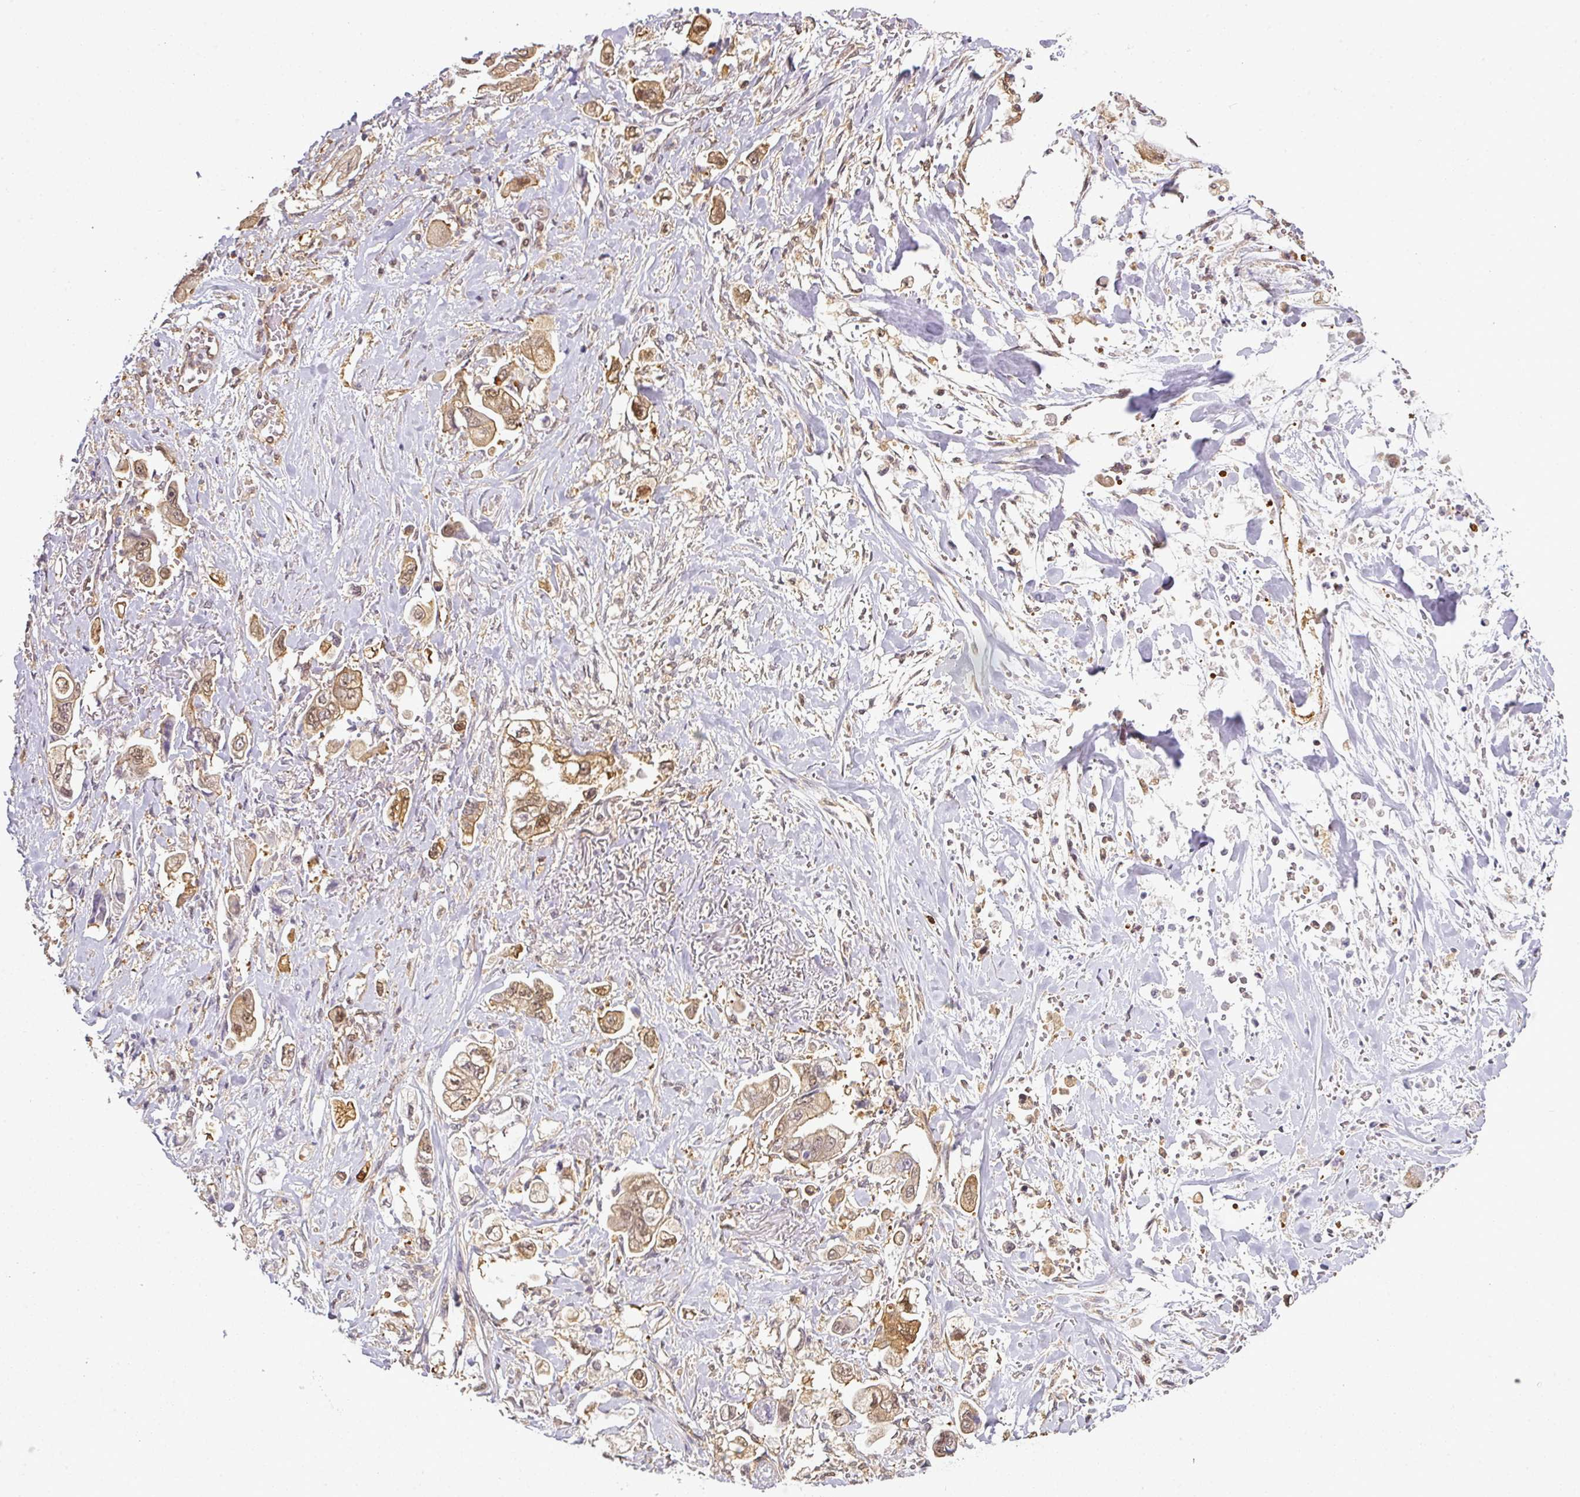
{"staining": {"intensity": "weak", "quantity": "25%-75%", "location": "cytoplasmic/membranous,nuclear"}, "tissue": "stomach cancer", "cell_type": "Tumor cells", "image_type": "cancer", "snomed": [{"axis": "morphology", "description": "Adenocarcinoma, NOS"}, {"axis": "topography", "description": "Stomach"}], "caption": "A micrograph of human stomach cancer (adenocarcinoma) stained for a protein reveals weak cytoplasmic/membranous and nuclear brown staining in tumor cells. (Brightfield microscopy of DAB IHC at high magnification).", "gene": "ANKRD18A", "patient": {"sex": "male", "age": 62}}